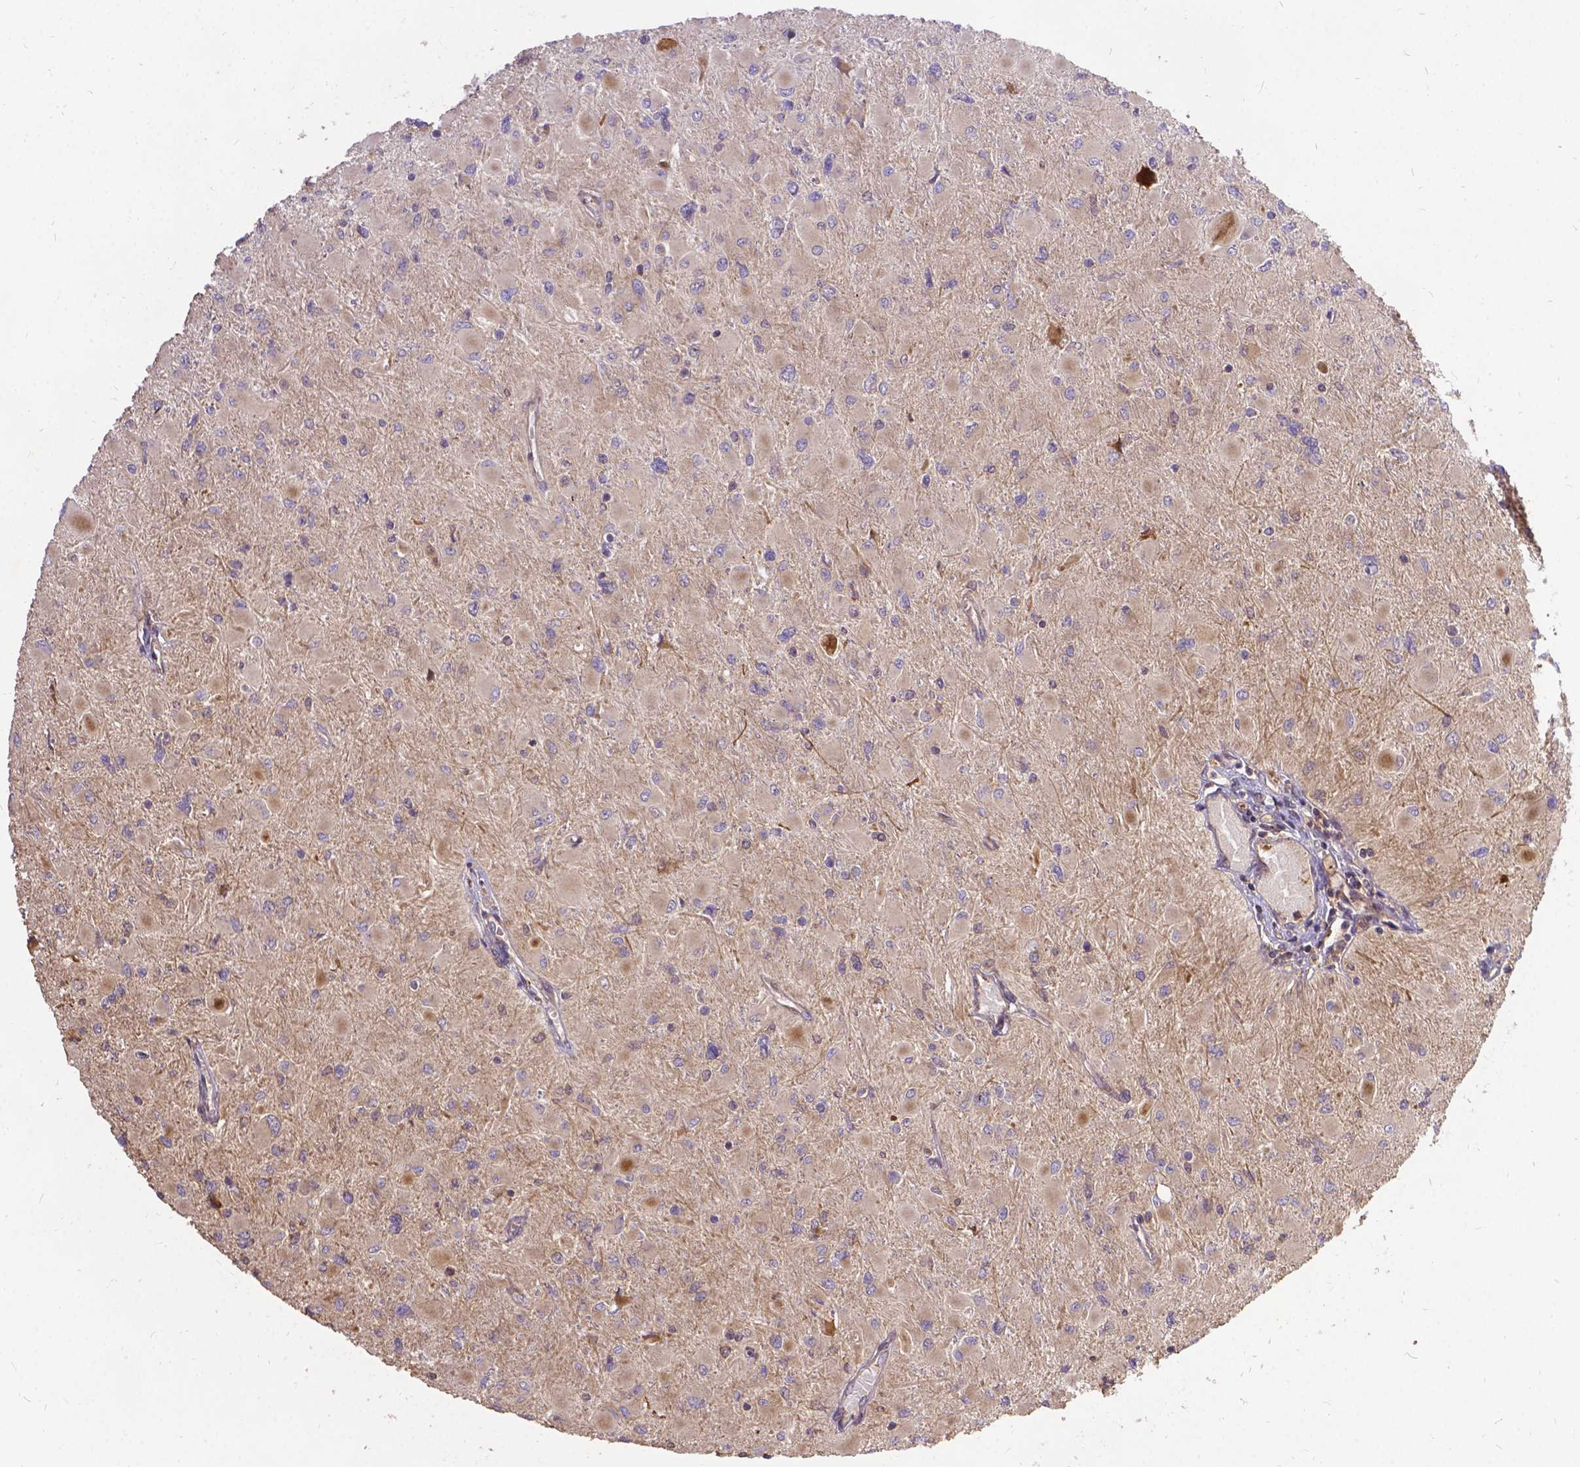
{"staining": {"intensity": "negative", "quantity": "none", "location": "none"}, "tissue": "glioma", "cell_type": "Tumor cells", "image_type": "cancer", "snomed": [{"axis": "morphology", "description": "Glioma, malignant, High grade"}, {"axis": "topography", "description": "Cerebral cortex"}], "caption": "There is no significant positivity in tumor cells of glioma.", "gene": "DENND6A", "patient": {"sex": "female", "age": 36}}